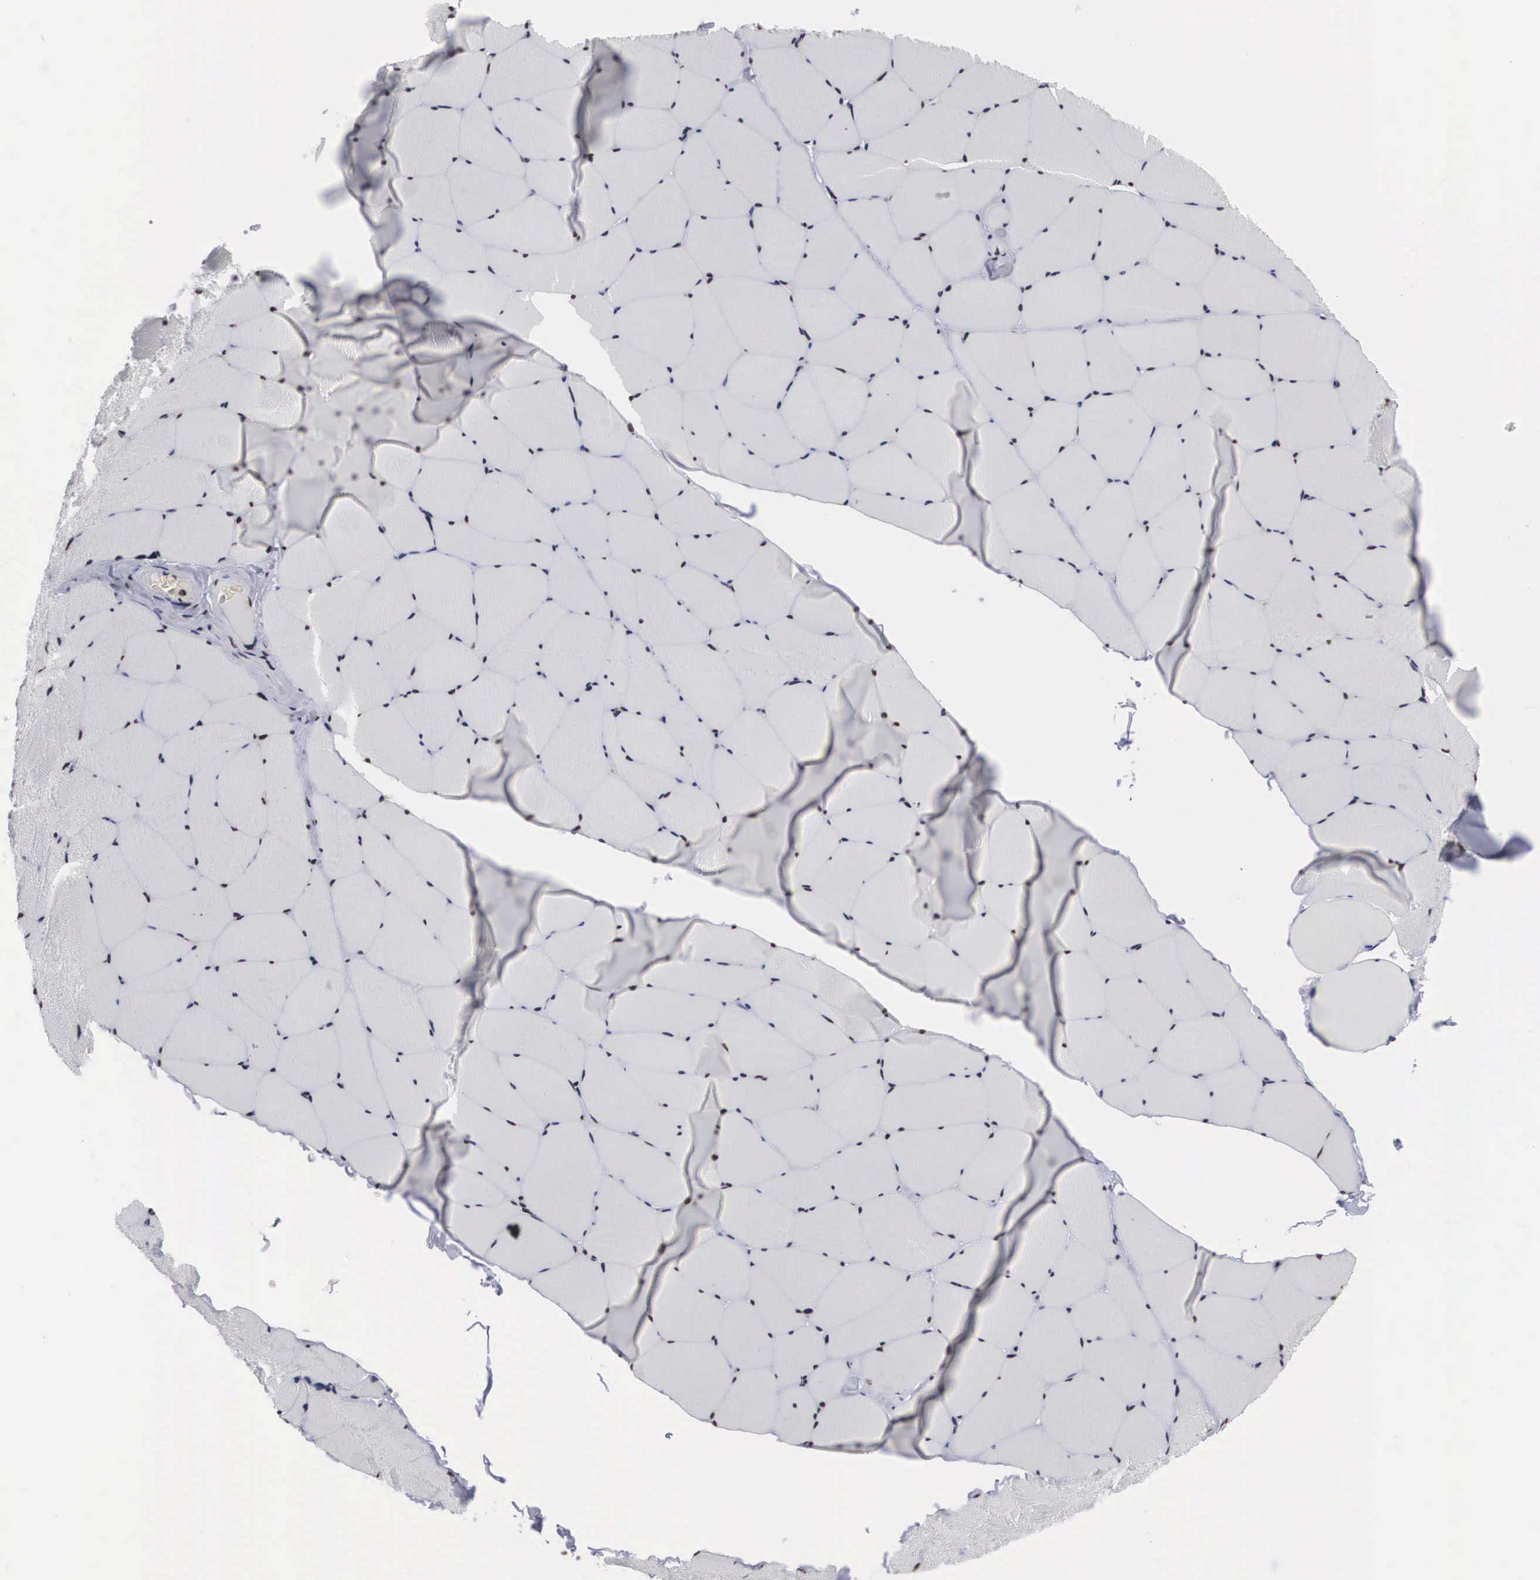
{"staining": {"intensity": "moderate", "quantity": "25%-75%", "location": "nuclear"}, "tissue": "skeletal muscle", "cell_type": "Myocytes", "image_type": "normal", "snomed": [{"axis": "morphology", "description": "Normal tissue, NOS"}, {"axis": "topography", "description": "Skeletal muscle"}, {"axis": "topography", "description": "Salivary gland"}], "caption": "A high-resolution photomicrograph shows immunohistochemistry (IHC) staining of benign skeletal muscle, which shows moderate nuclear staining in about 25%-75% of myocytes. The staining was performed using DAB (3,3'-diaminobenzidine) to visualize the protein expression in brown, while the nuclei were stained in blue with hematoxylin (Magnification: 20x).", "gene": "ACIN1", "patient": {"sex": "male", "age": 62}}